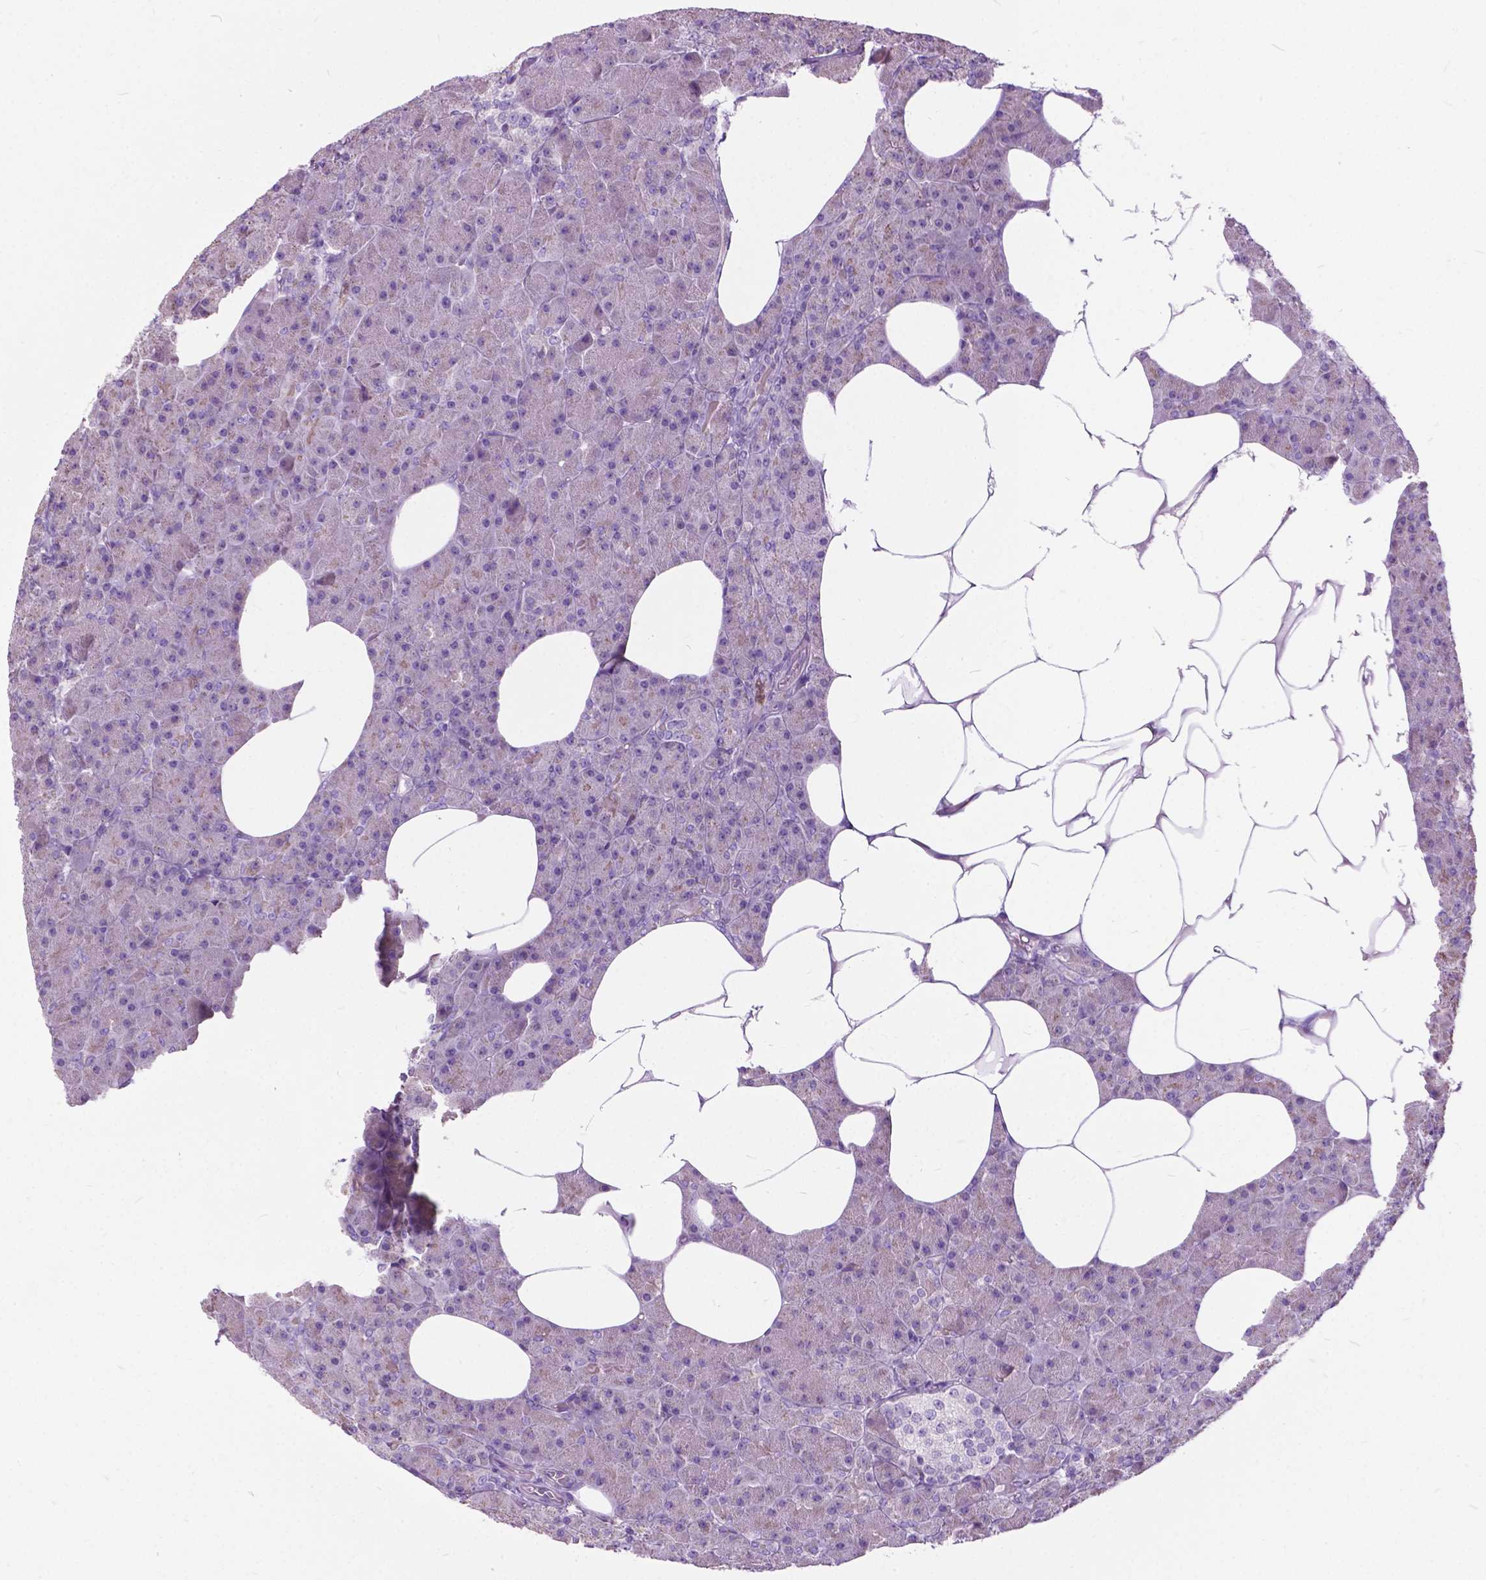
{"staining": {"intensity": "negative", "quantity": "none", "location": "none"}, "tissue": "pancreas", "cell_type": "Exocrine glandular cells", "image_type": "normal", "snomed": [{"axis": "morphology", "description": "Normal tissue, NOS"}, {"axis": "topography", "description": "Pancreas"}], "caption": "This micrograph is of unremarkable pancreas stained with IHC to label a protein in brown with the nuclei are counter-stained blue. There is no staining in exocrine glandular cells. The staining was performed using DAB to visualize the protein expression in brown, while the nuclei were stained in blue with hematoxylin (Magnification: 20x).", "gene": "PRR35", "patient": {"sex": "female", "age": 45}}